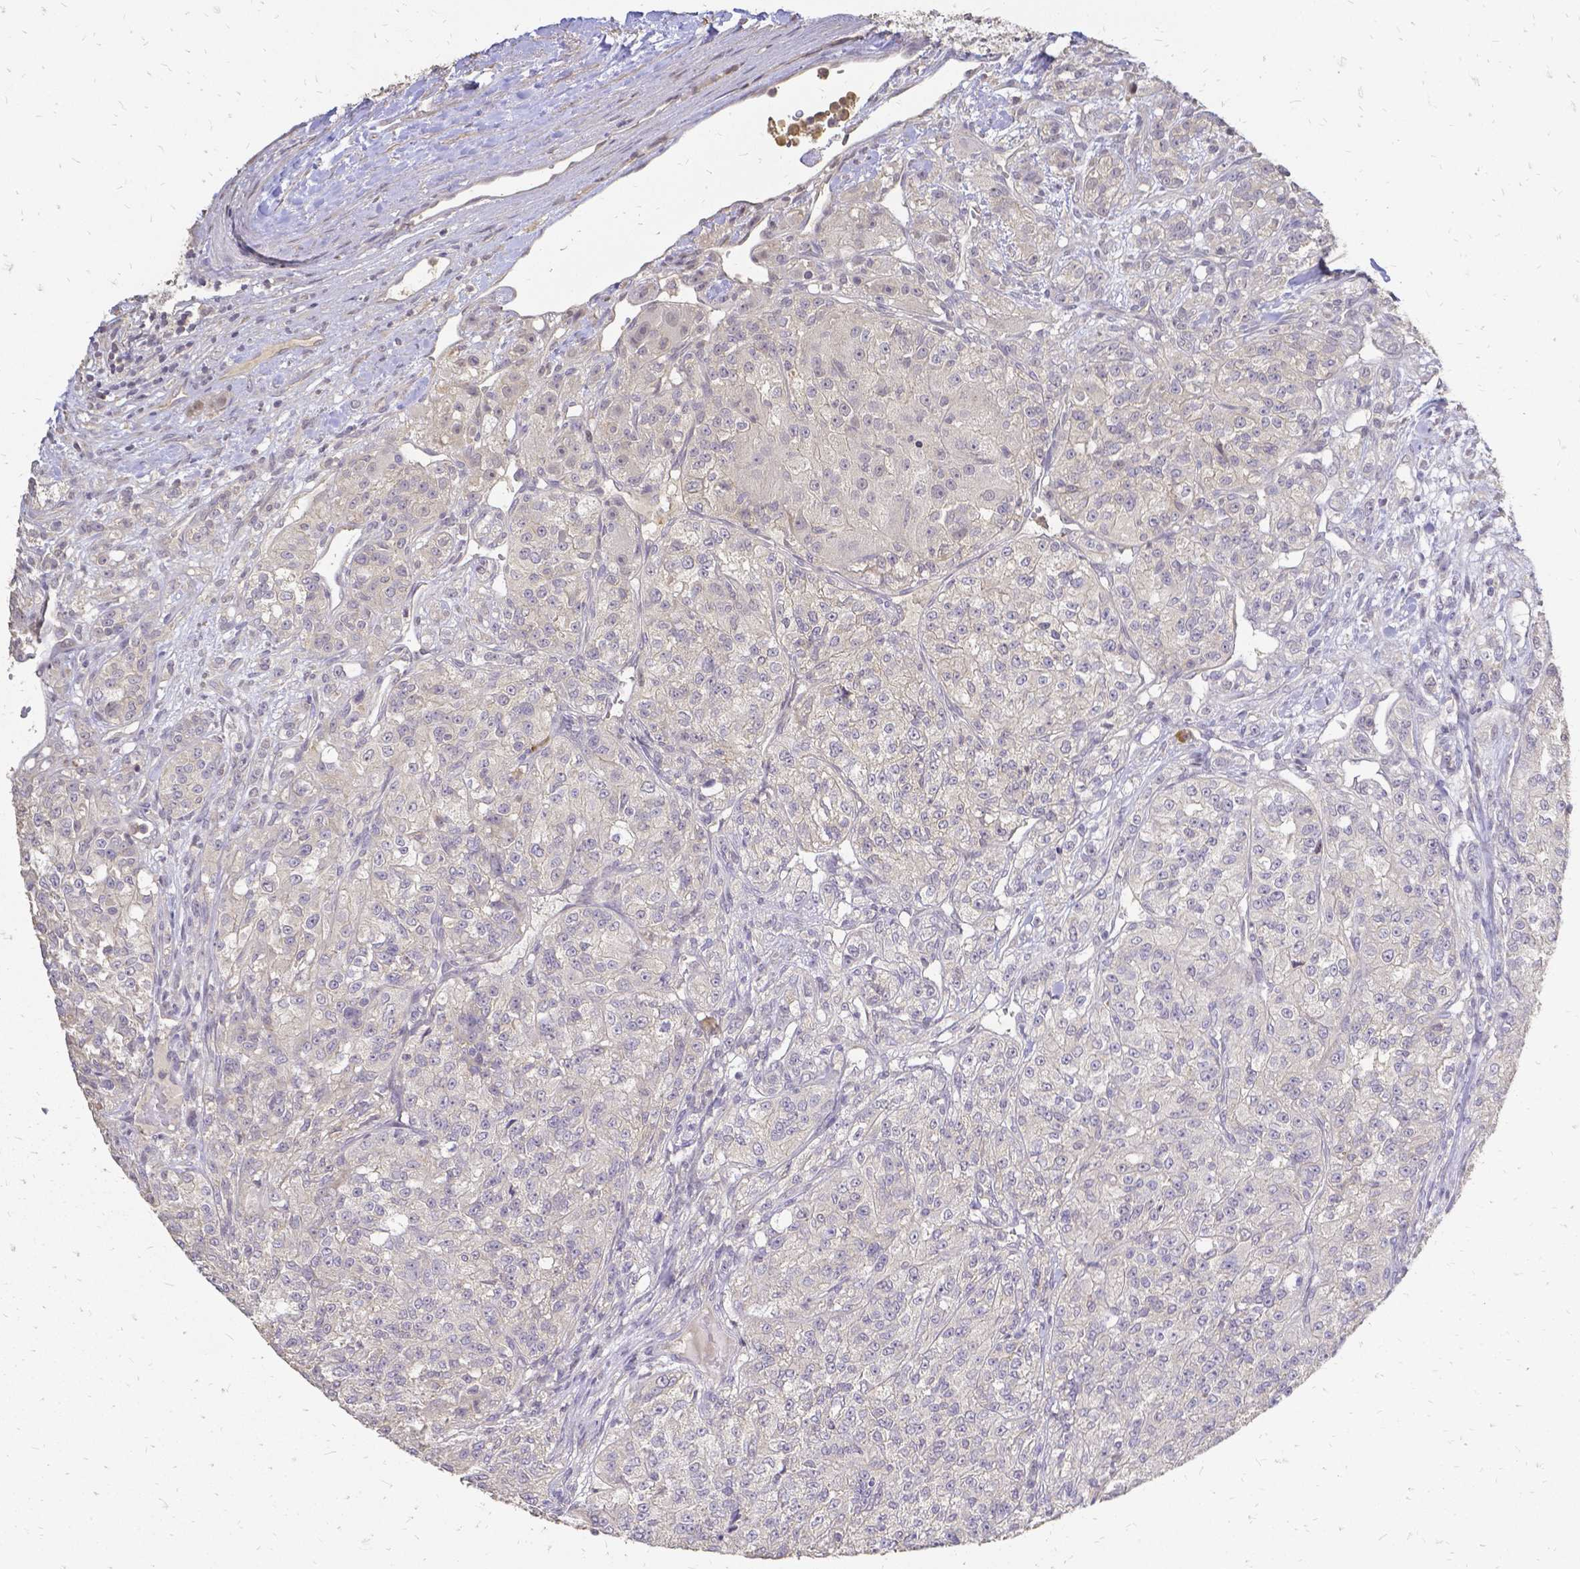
{"staining": {"intensity": "negative", "quantity": "none", "location": "none"}, "tissue": "renal cancer", "cell_type": "Tumor cells", "image_type": "cancer", "snomed": [{"axis": "morphology", "description": "Adenocarcinoma, NOS"}, {"axis": "topography", "description": "Kidney"}], "caption": "Tumor cells are negative for protein expression in human renal adenocarcinoma.", "gene": "CIB1", "patient": {"sex": "female", "age": 63}}